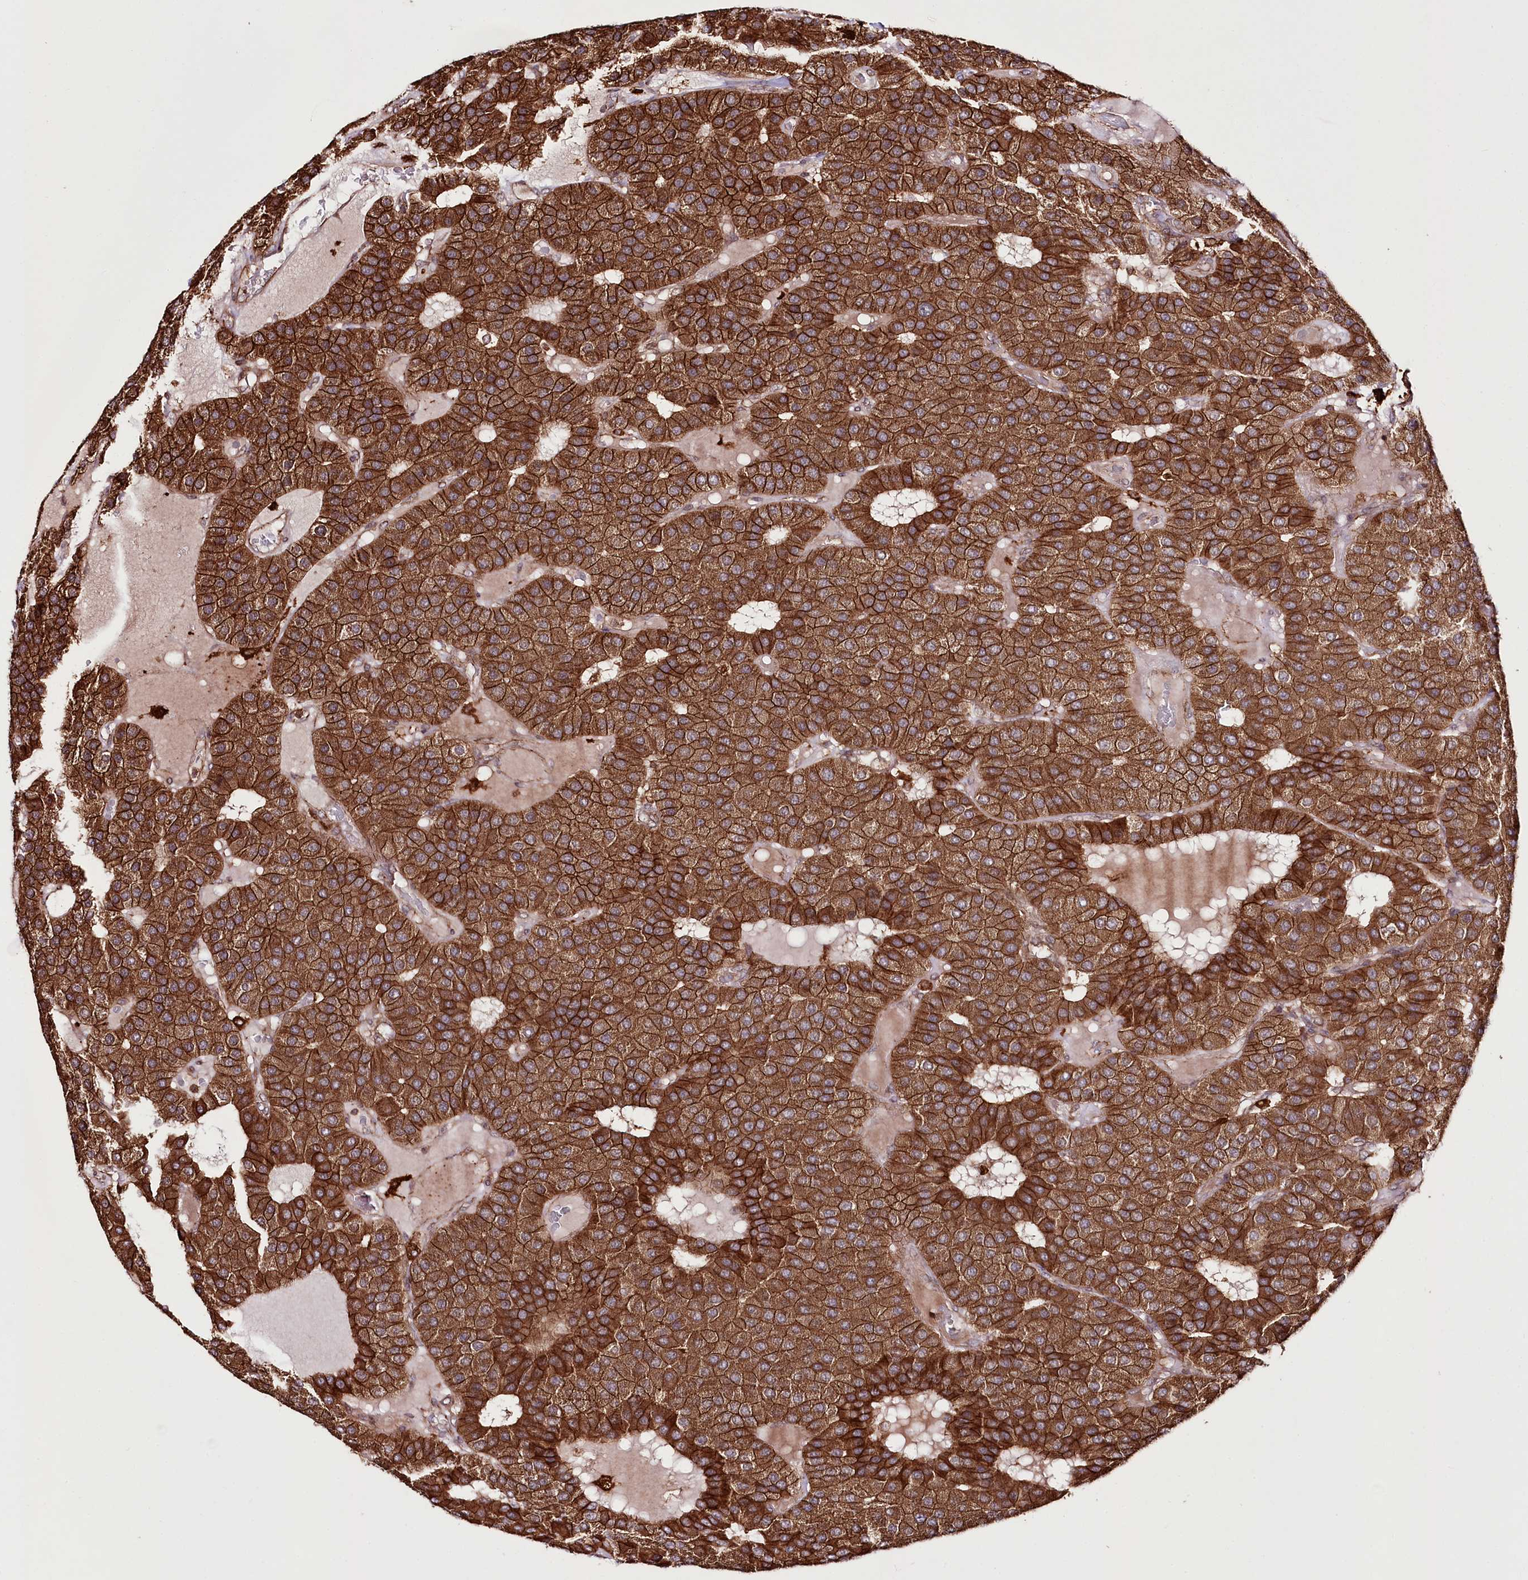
{"staining": {"intensity": "strong", "quantity": ">75%", "location": "cytoplasmic/membranous"}, "tissue": "parathyroid gland", "cell_type": "Glandular cells", "image_type": "normal", "snomed": [{"axis": "morphology", "description": "Normal tissue, NOS"}, {"axis": "morphology", "description": "Adenoma, NOS"}, {"axis": "topography", "description": "Parathyroid gland"}], "caption": "Human parathyroid gland stained for a protein (brown) displays strong cytoplasmic/membranous positive staining in approximately >75% of glandular cells.", "gene": "DHX29", "patient": {"sex": "female", "age": 86}}